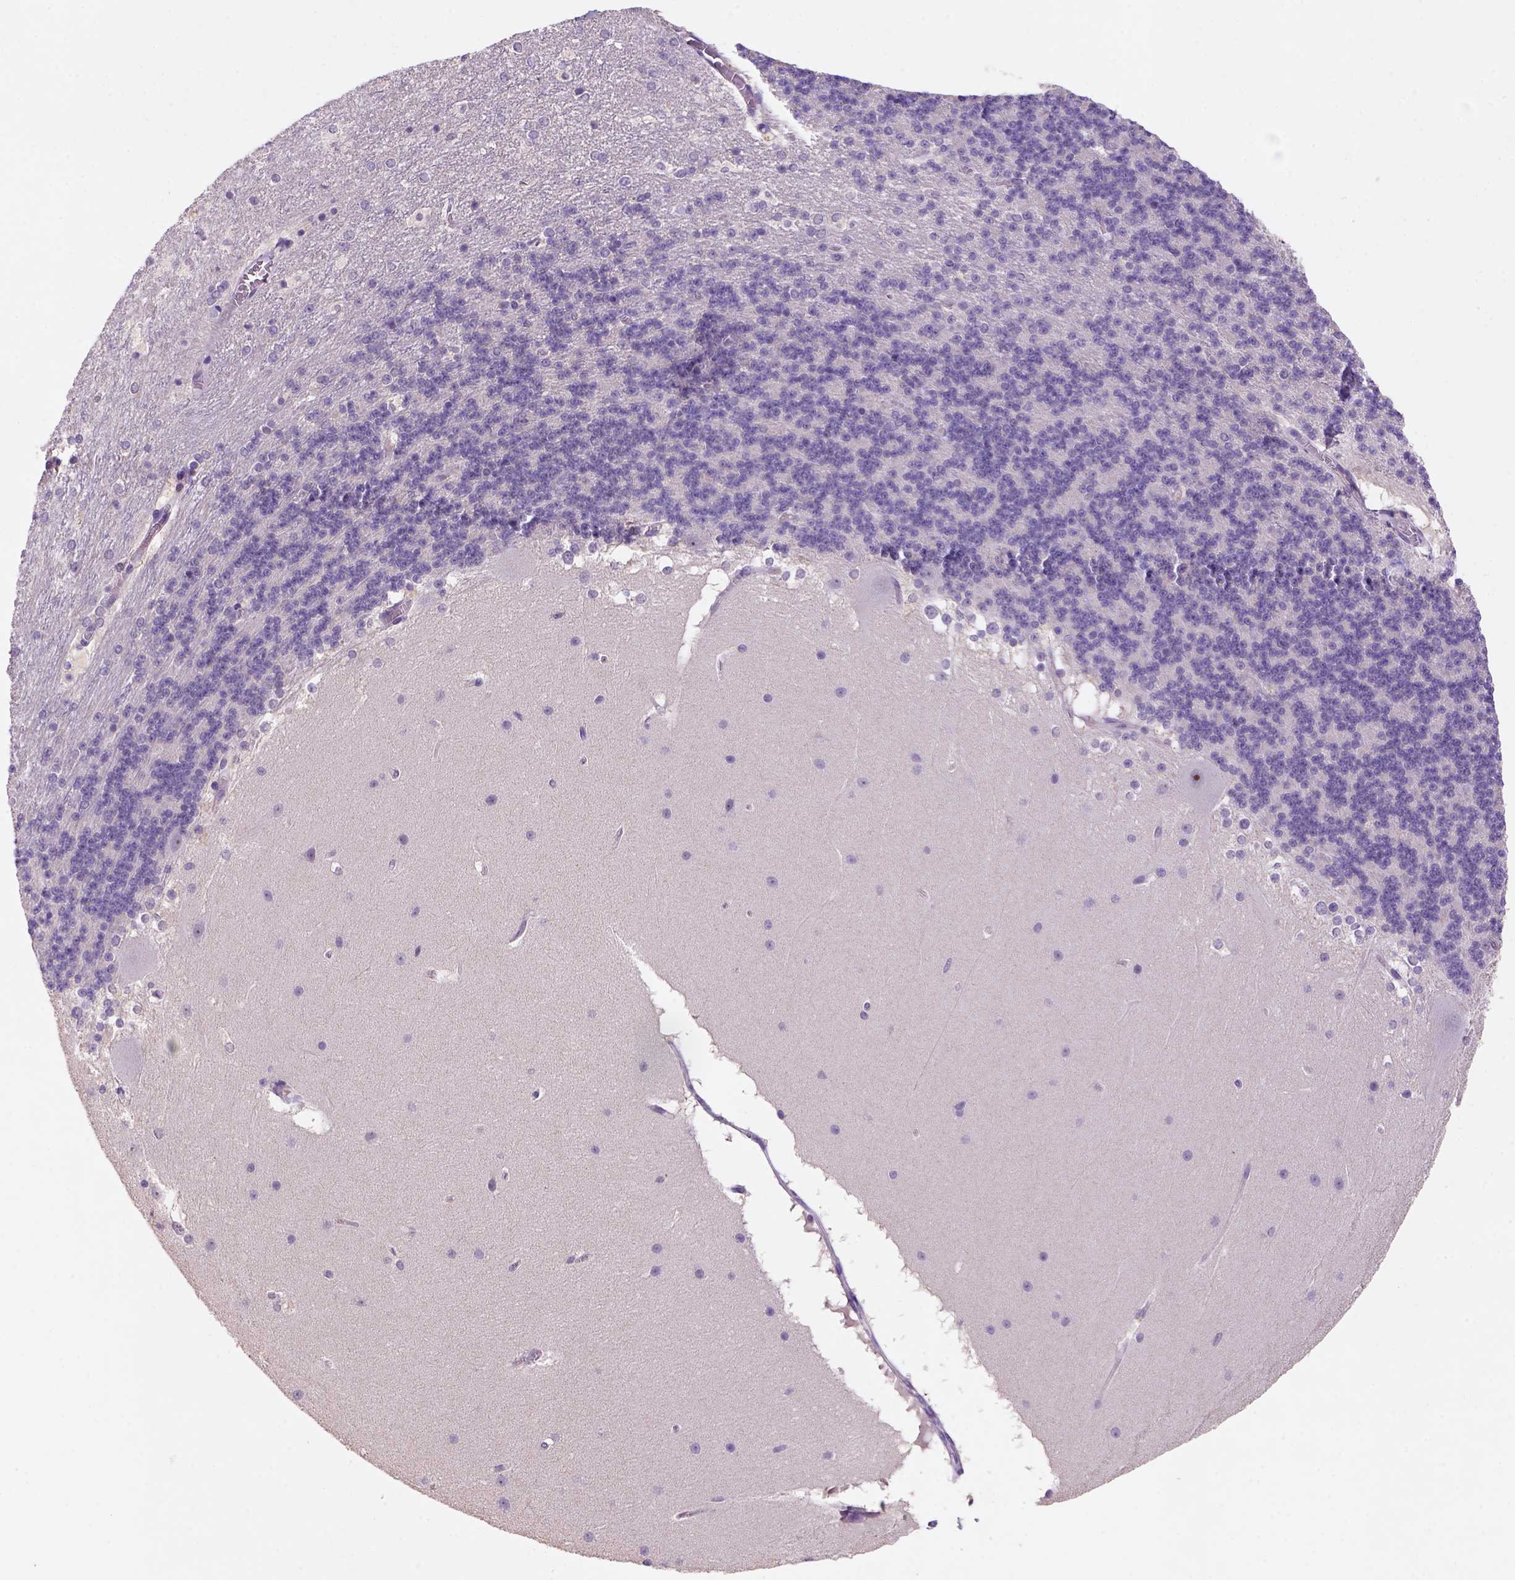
{"staining": {"intensity": "negative", "quantity": "none", "location": "none"}, "tissue": "cerebellum", "cell_type": "Cells in granular layer", "image_type": "normal", "snomed": [{"axis": "morphology", "description": "Normal tissue, NOS"}, {"axis": "topography", "description": "Cerebellum"}], "caption": "Immunohistochemical staining of unremarkable human cerebellum demonstrates no significant staining in cells in granular layer.", "gene": "SCML4", "patient": {"sex": "female", "age": 19}}